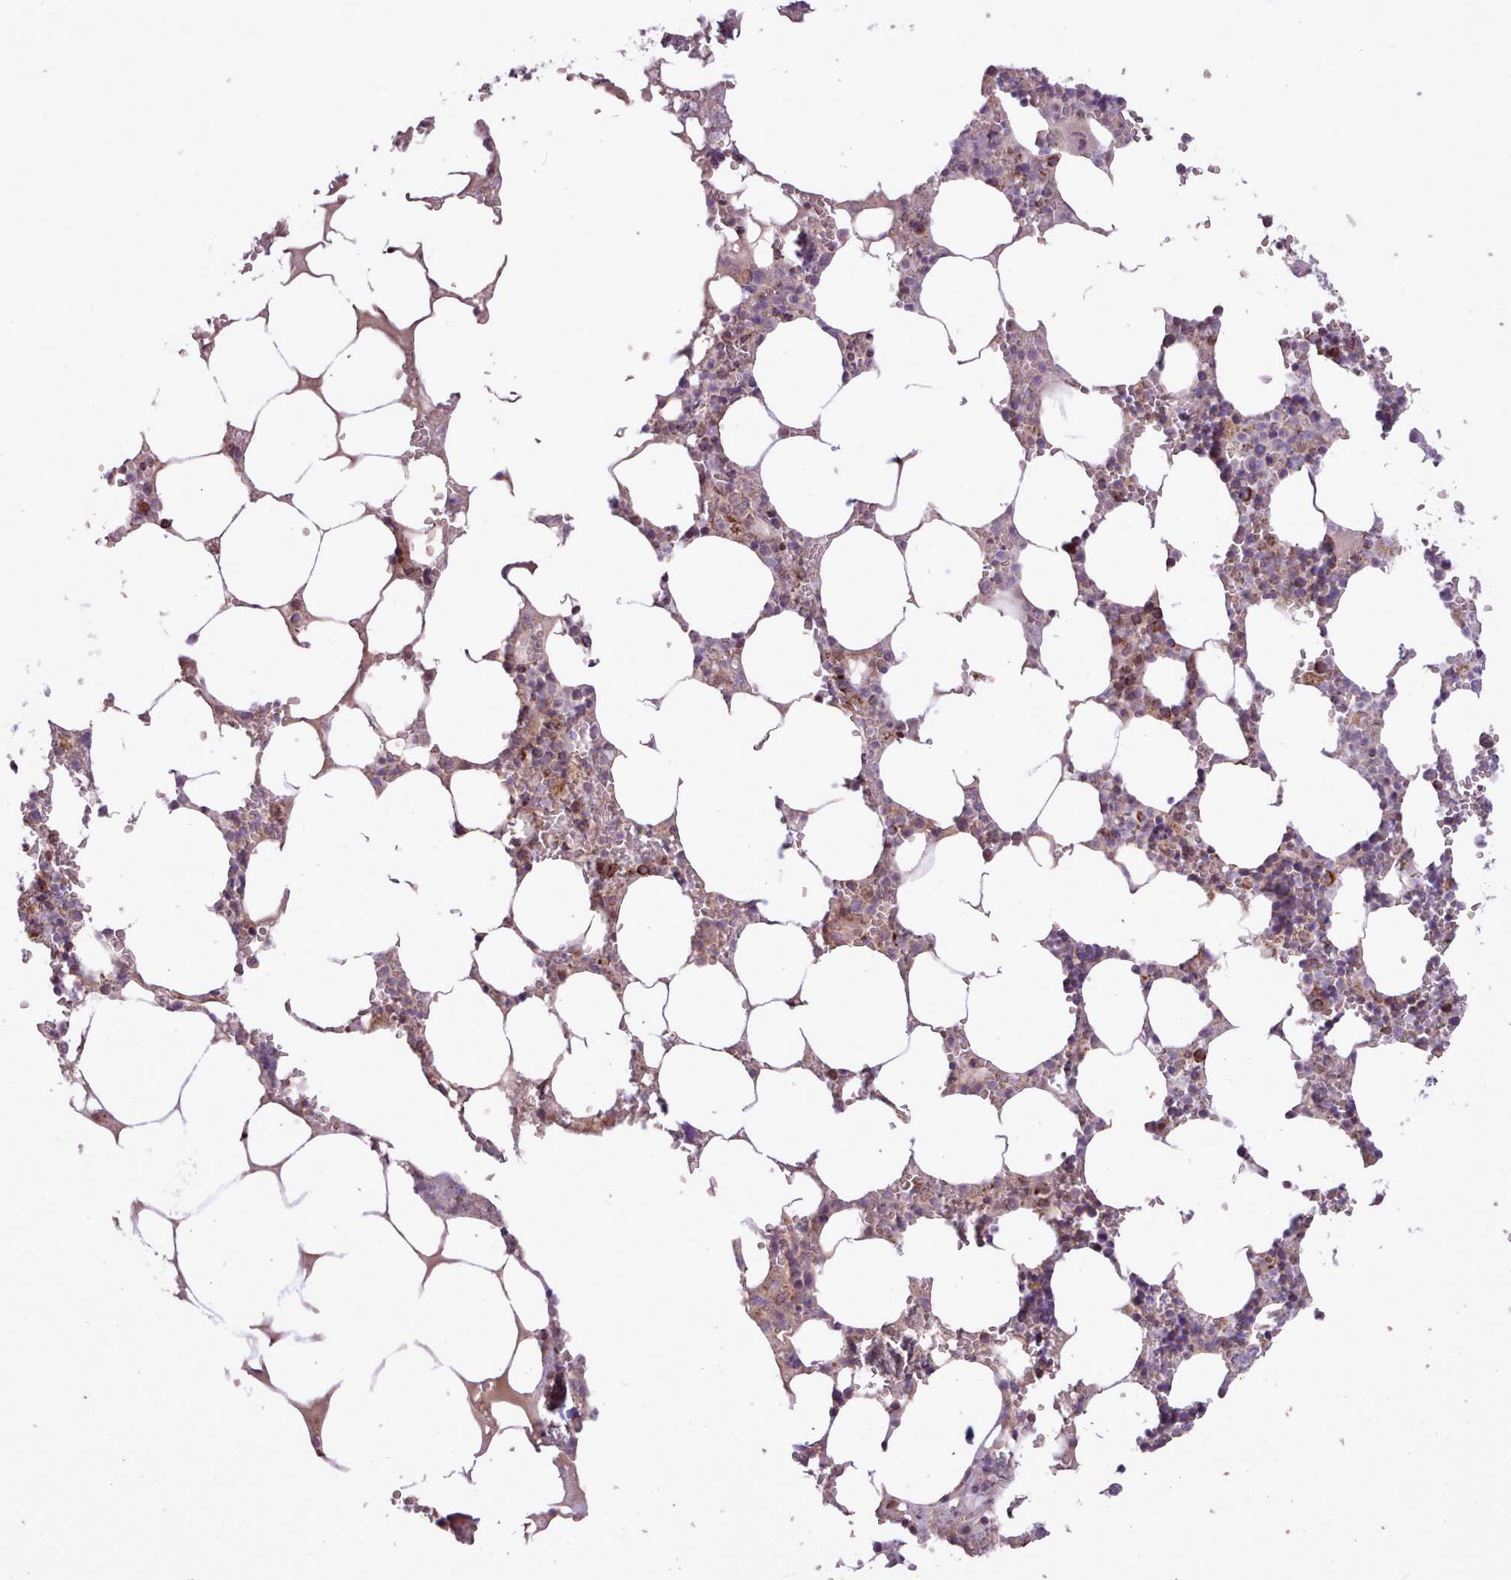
{"staining": {"intensity": "moderate", "quantity": "<25%", "location": "cytoplasmic/membranous"}, "tissue": "bone marrow", "cell_type": "Hematopoietic cells", "image_type": "normal", "snomed": [{"axis": "morphology", "description": "Normal tissue, NOS"}, {"axis": "topography", "description": "Bone marrow"}], "caption": "Moderate cytoplasmic/membranous positivity for a protein is present in approximately <25% of hematopoietic cells of normal bone marrow using immunohistochemistry.", "gene": "LIN7C", "patient": {"sex": "male", "age": 54}}